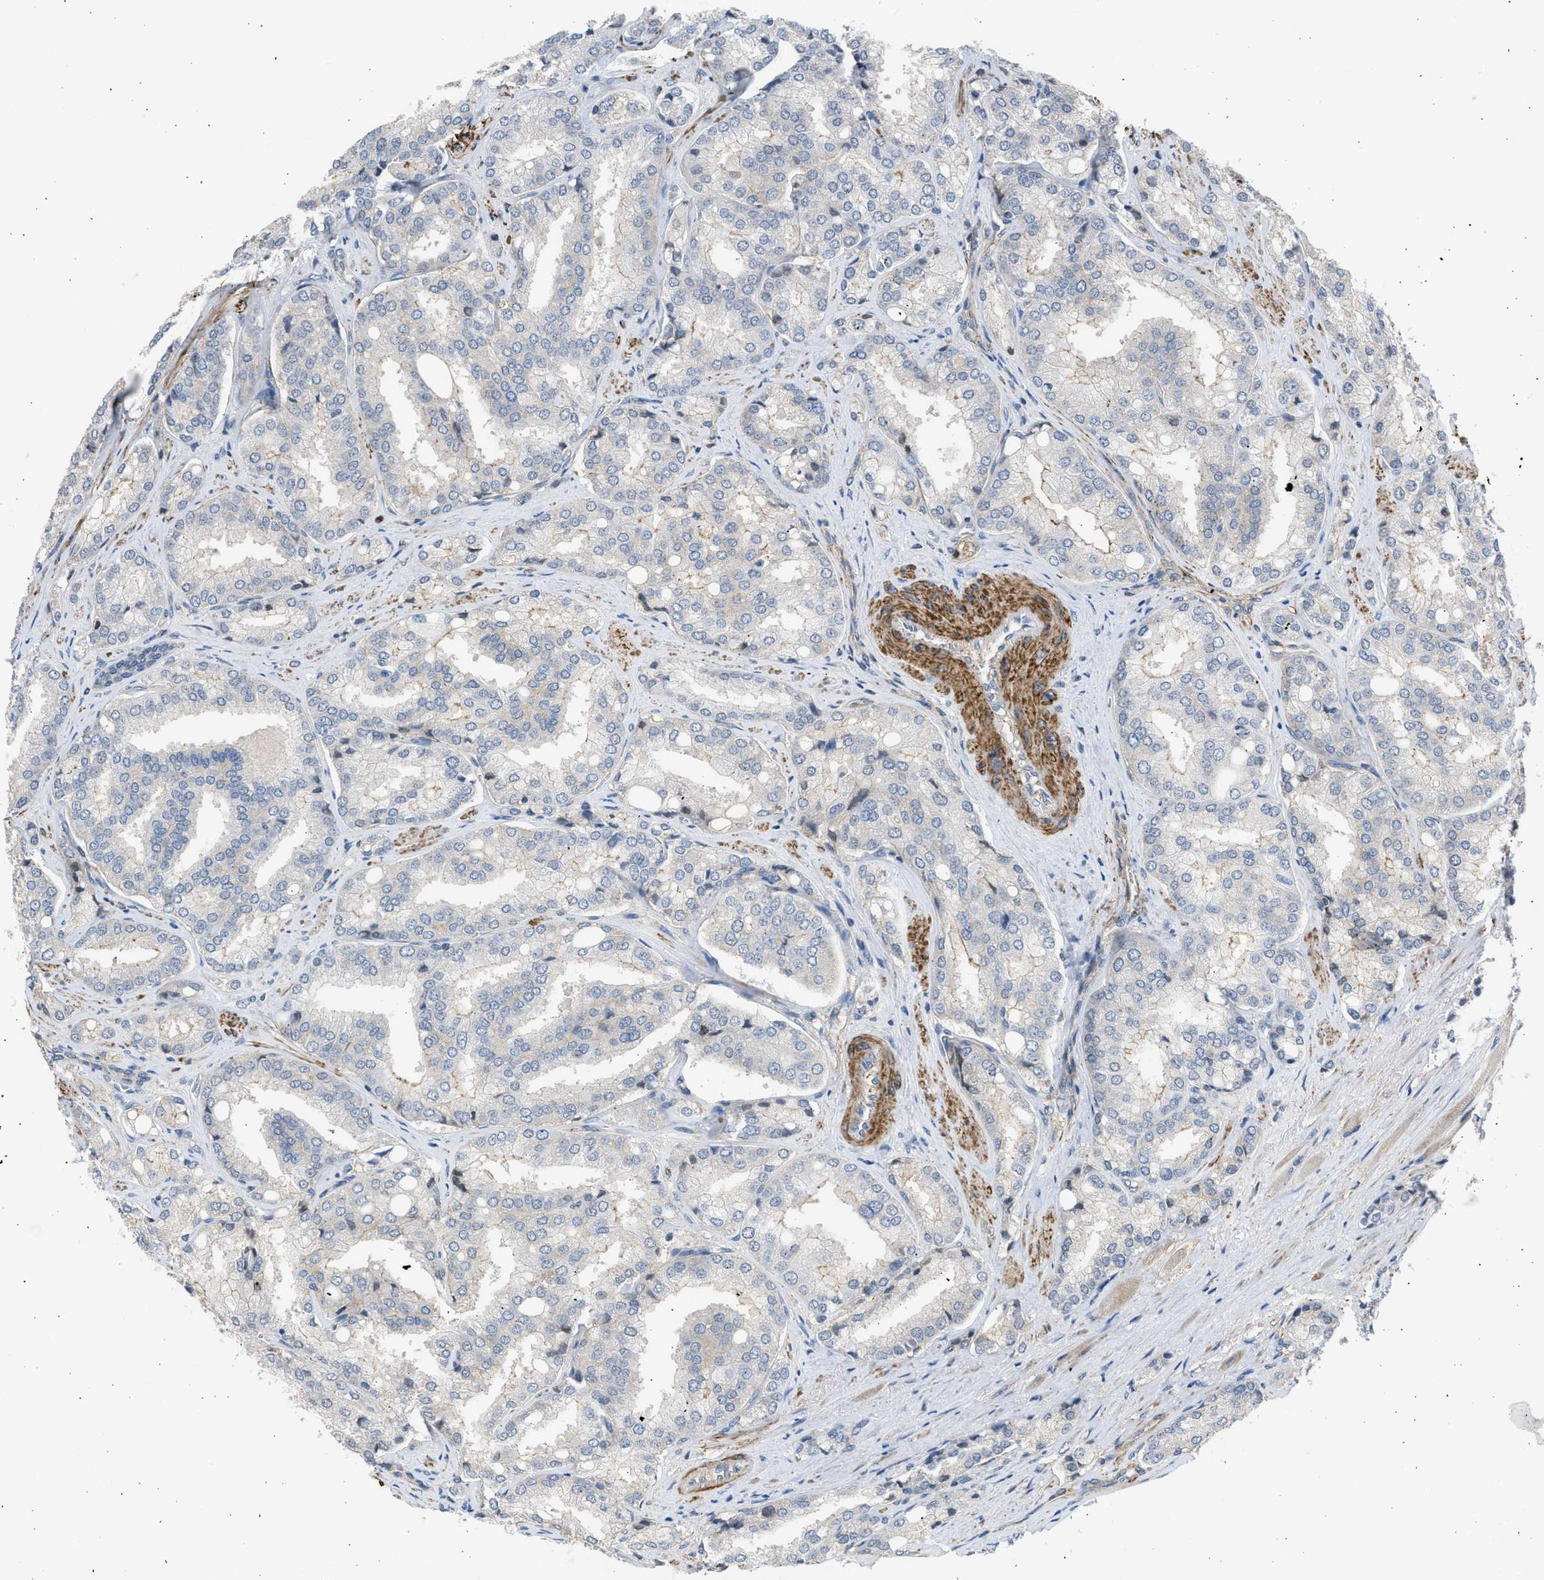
{"staining": {"intensity": "negative", "quantity": "none", "location": "none"}, "tissue": "prostate cancer", "cell_type": "Tumor cells", "image_type": "cancer", "snomed": [{"axis": "morphology", "description": "Adenocarcinoma, High grade"}, {"axis": "topography", "description": "Prostate"}], "caption": "Photomicrograph shows no significant protein staining in tumor cells of prostate cancer (high-grade adenocarcinoma).", "gene": "PCNX3", "patient": {"sex": "male", "age": 50}}